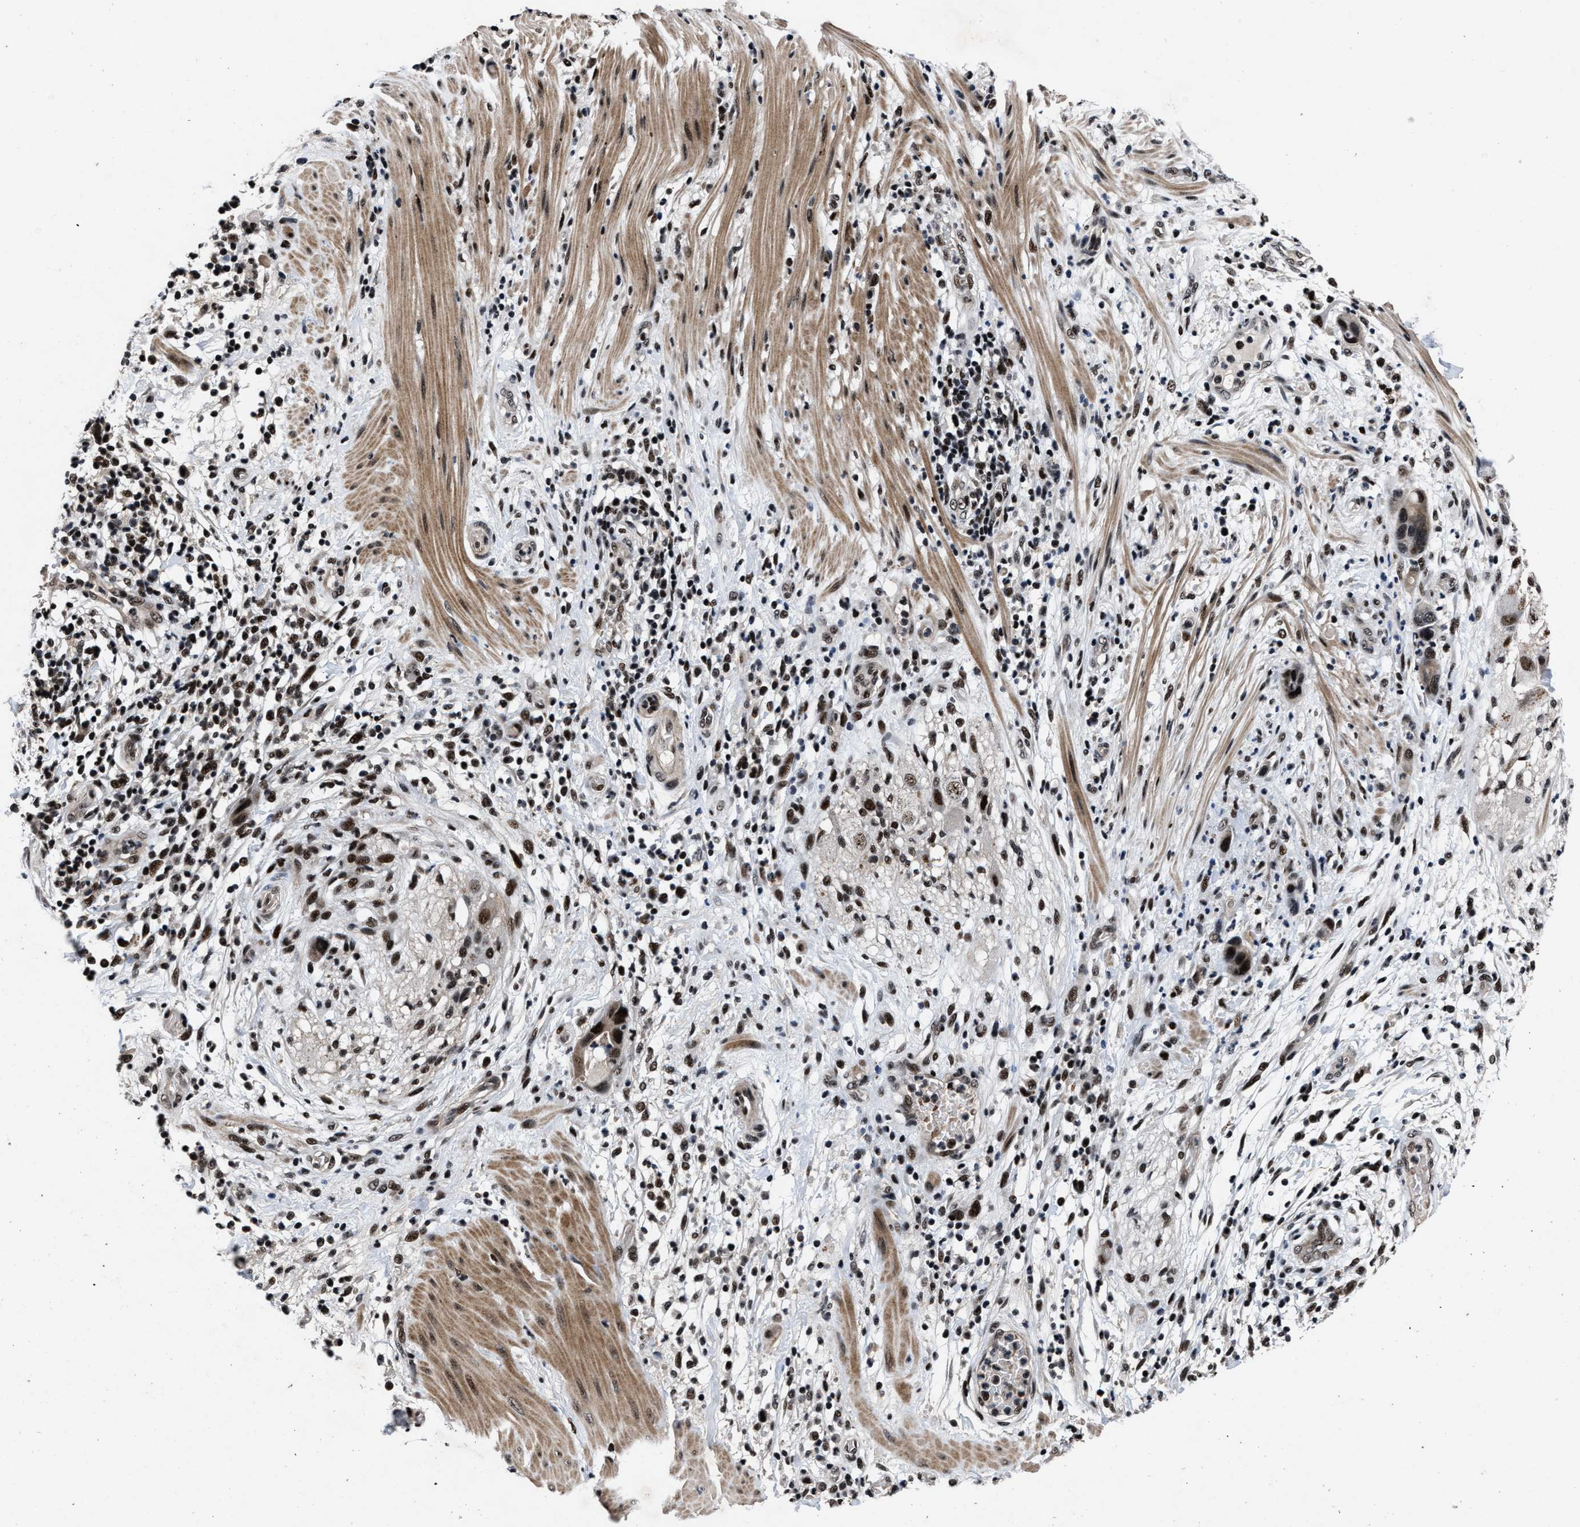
{"staining": {"intensity": "moderate", "quantity": ">75%", "location": "nuclear"}, "tissue": "pancreatic cancer", "cell_type": "Tumor cells", "image_type": "cancer", "snomed": [{"axis": "morphology", "description": "Adenocarcinoma, NOS"}, {"axis": "topography", "description": "Pancreas"}], "caption": "Protein staining by immunohistochemistry exhibits moderate nuclear expression in about >75% of tumor cells in pancreatic adenocarcinoma.", "gene": "ZNF233", "patient": {"sex": "female", "age": 71}}